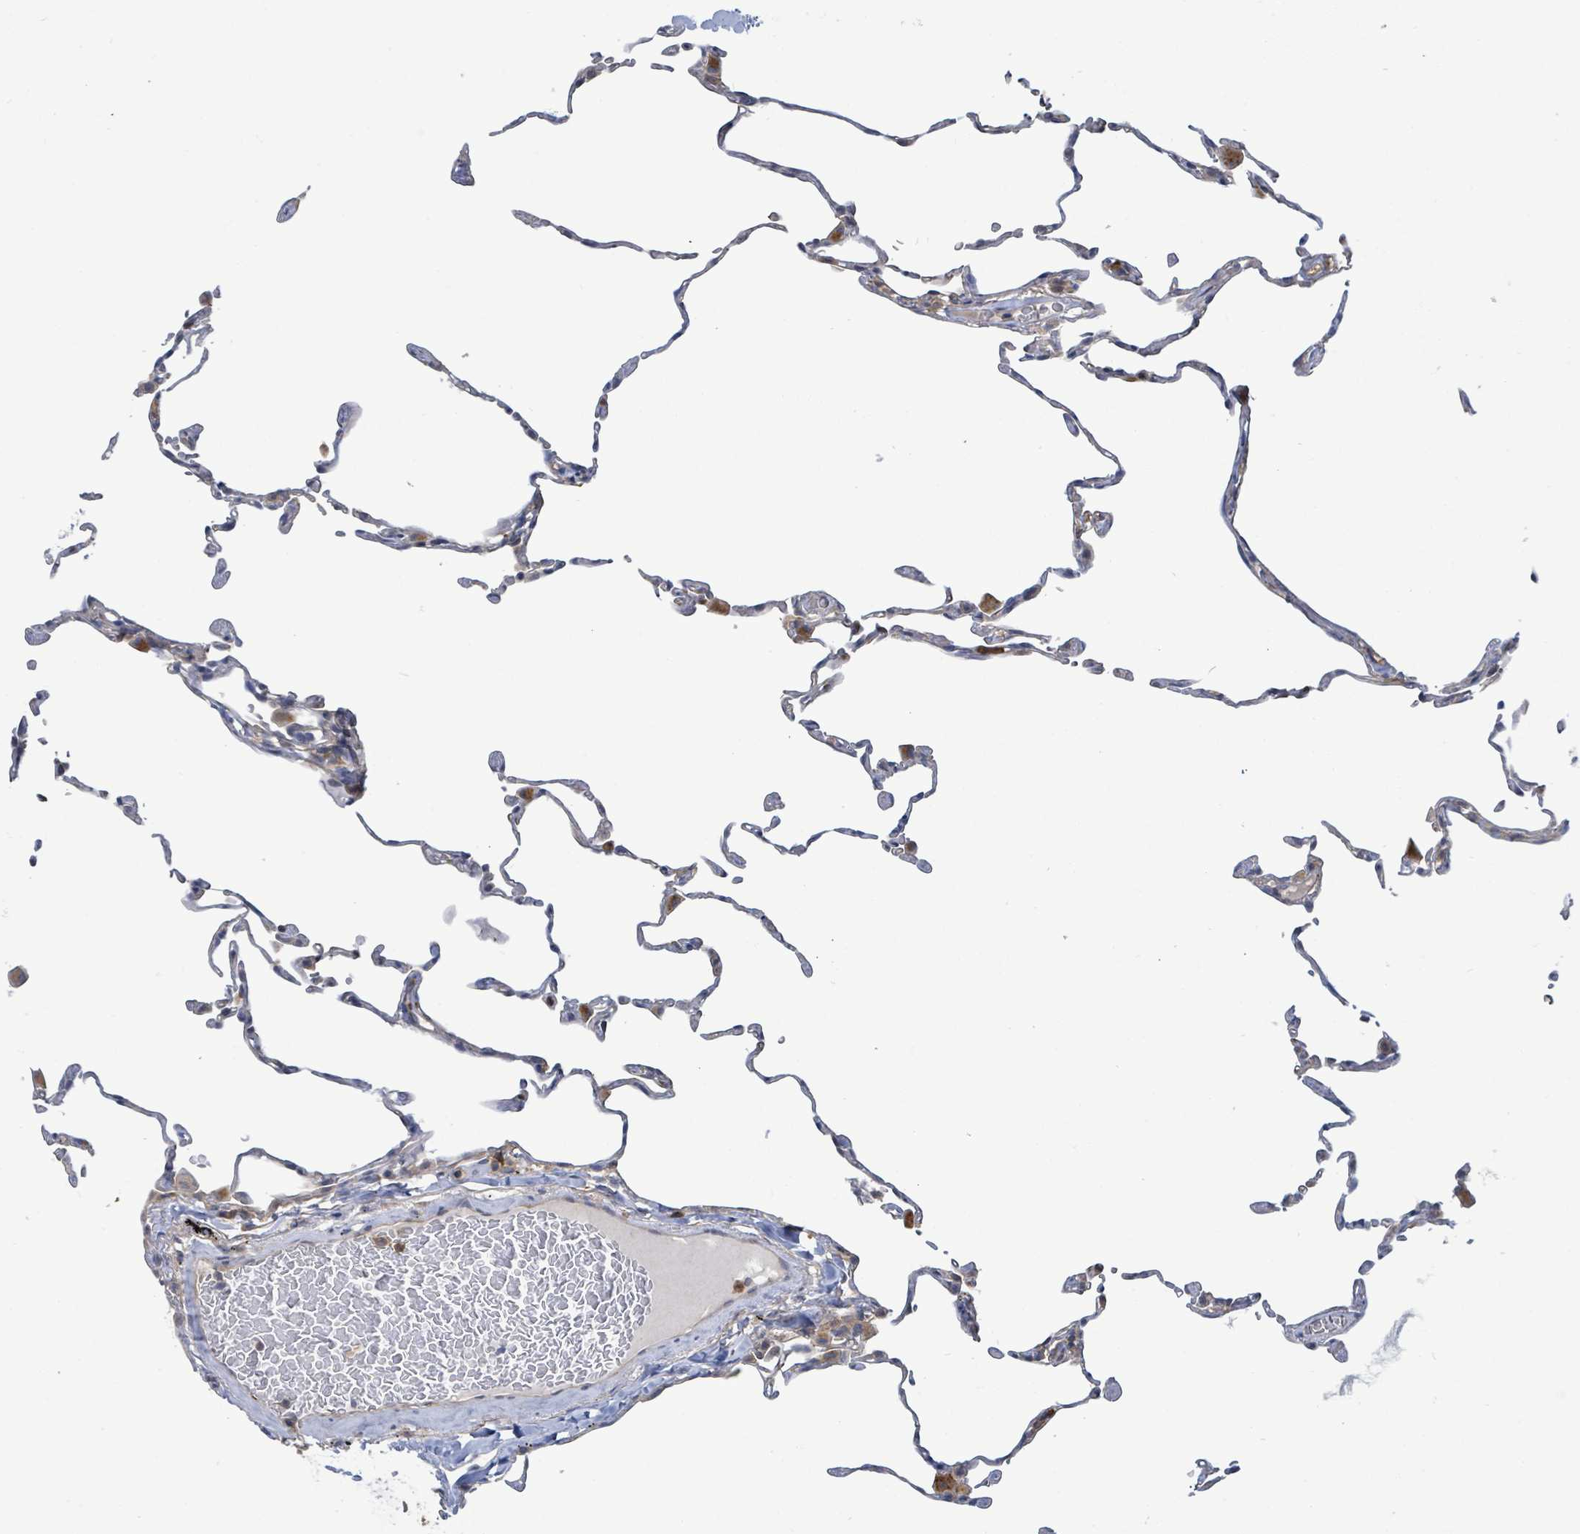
{"staining": {"intensity": "negative", "quantity": "none", "location": "none"}, "tissue": "lung", "cell_type": "Alveolar cells", "image_type": "normal", "snomed": [{"axis": "morphology", "description": "Normal tissue, NOS"}, {"axis": "topography", "description": "Lung"}], "caption": "Immunohistochemical staining of normal lung displays no significant staining in alveolar cells. The staining is performed using DAB (3,3'-diaminobenzidine) brown chromogen with nuclei counter-stained in using hematoxylin.", "gene": "PGAM1", "patient": {"sex": "female", "age": 57}}